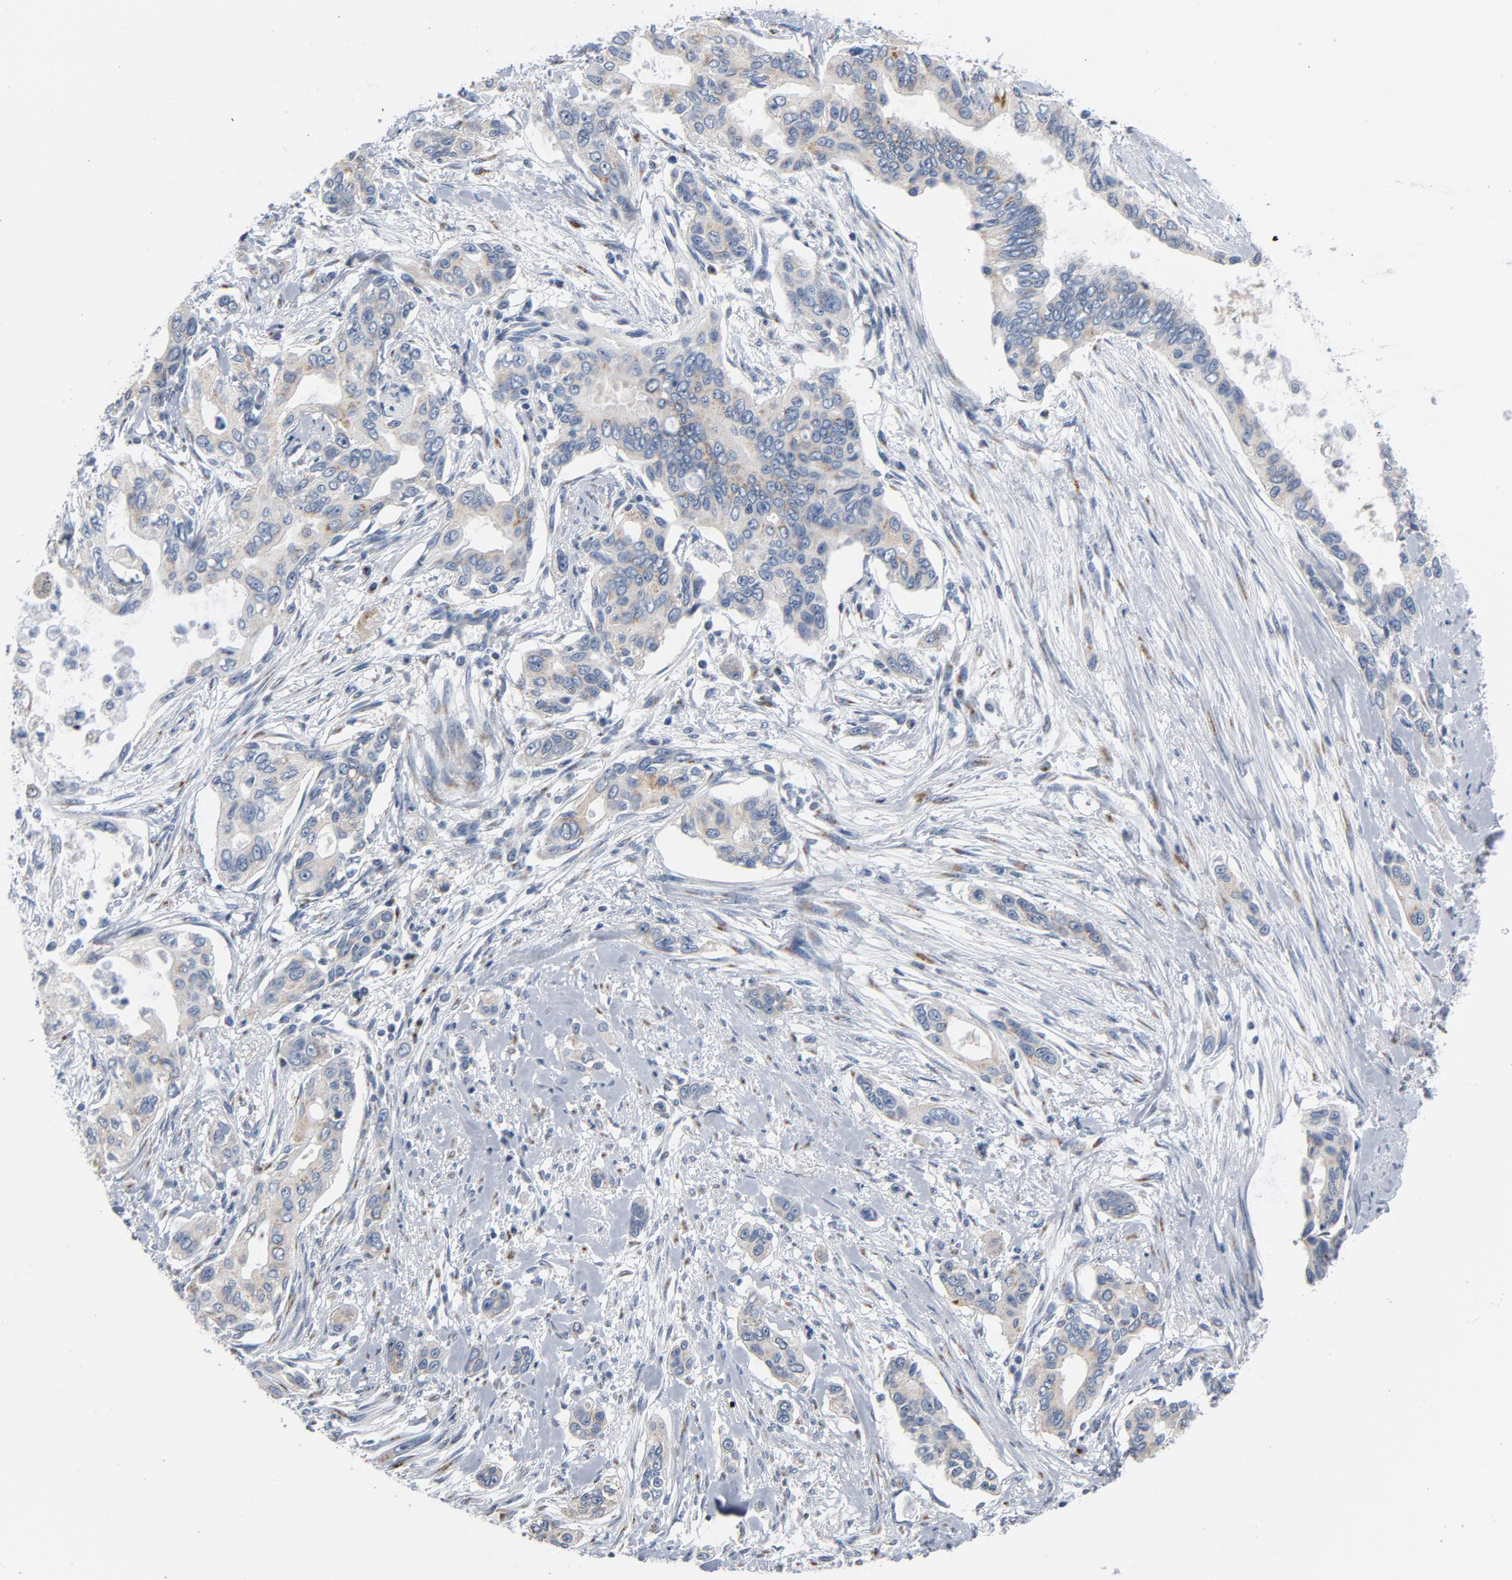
{"staining": {"intensity": "moderate", "quantity": "25%-75%", "location": "cytoplasmic/membranous"}, "tissue": "pancreatic cancer", "cell_type": "Tumor cells", "image_type": "cancer", "snomed": [{"axis": "morphology", "description": "Adenocarcinoma, NOS"}, {"axis": "topography", "description": "Pancreas"}], "caption": "Moderate cytoplasmic/membranous staining is appreciated in approximately 25%-75% of tumor cells in adenocarcinoma (pancreatic).", "gene": "YIPF6", "patient": {"sex": "female", "age": 60}}